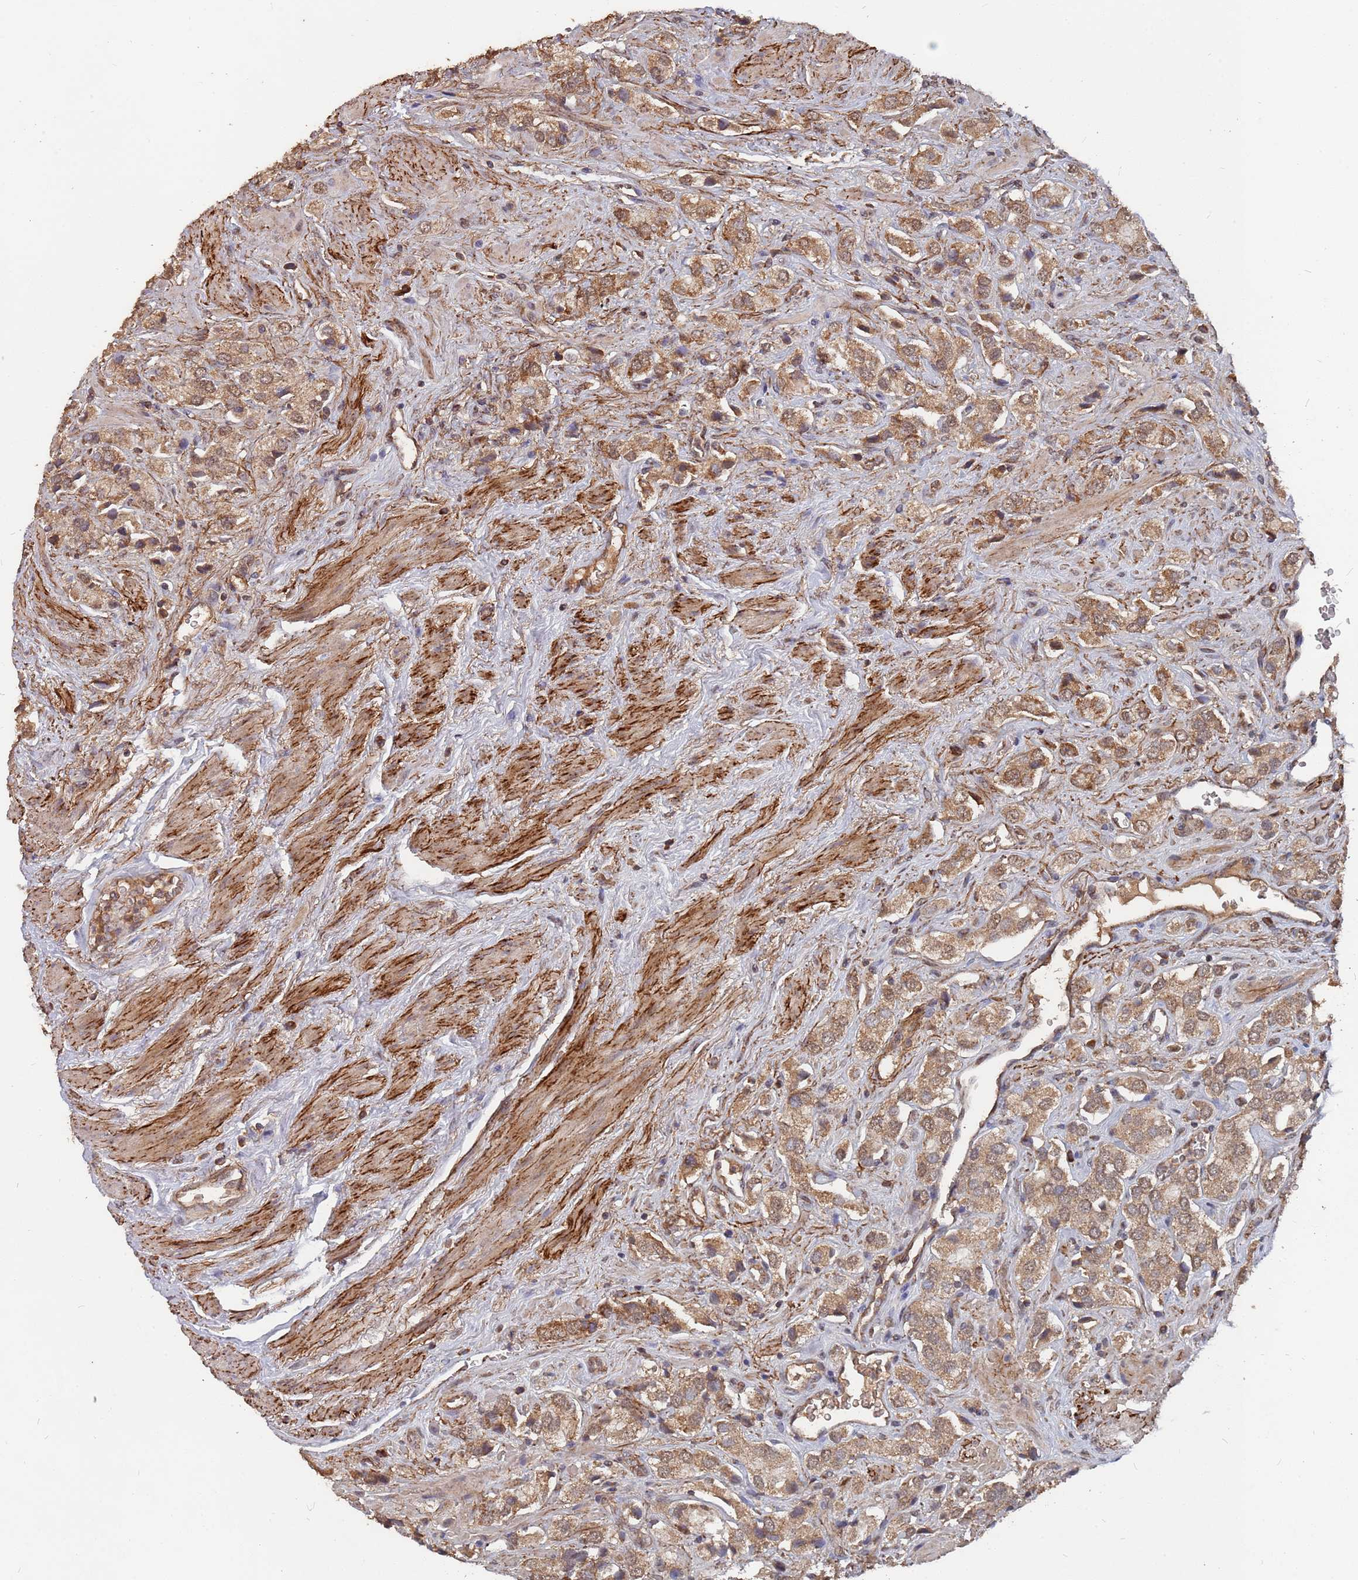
{"staining": {"intensity": "moderate", "quantity": ">75%", "location": "cytoplasmic/membranous"}, "tissue": "prostate cancer", "cell_type": "Tumor cells", "image_type": "cancer", "snomed": [{"axis": "morphology", "description": "Adenocarcinoma, High grade"}, {"axis": "topography", "description": "Prostate and seminal vesicle, NOS"}], "caption": "Immunohistochemical staining of prostate adenocarcinoma (high-grade) reveals moderate cytoplasmic/membranous protein positivity in approximately >75% of tumor cells.", "gene": "PRORP", "patient": {"sex": "male", "age": 64}}